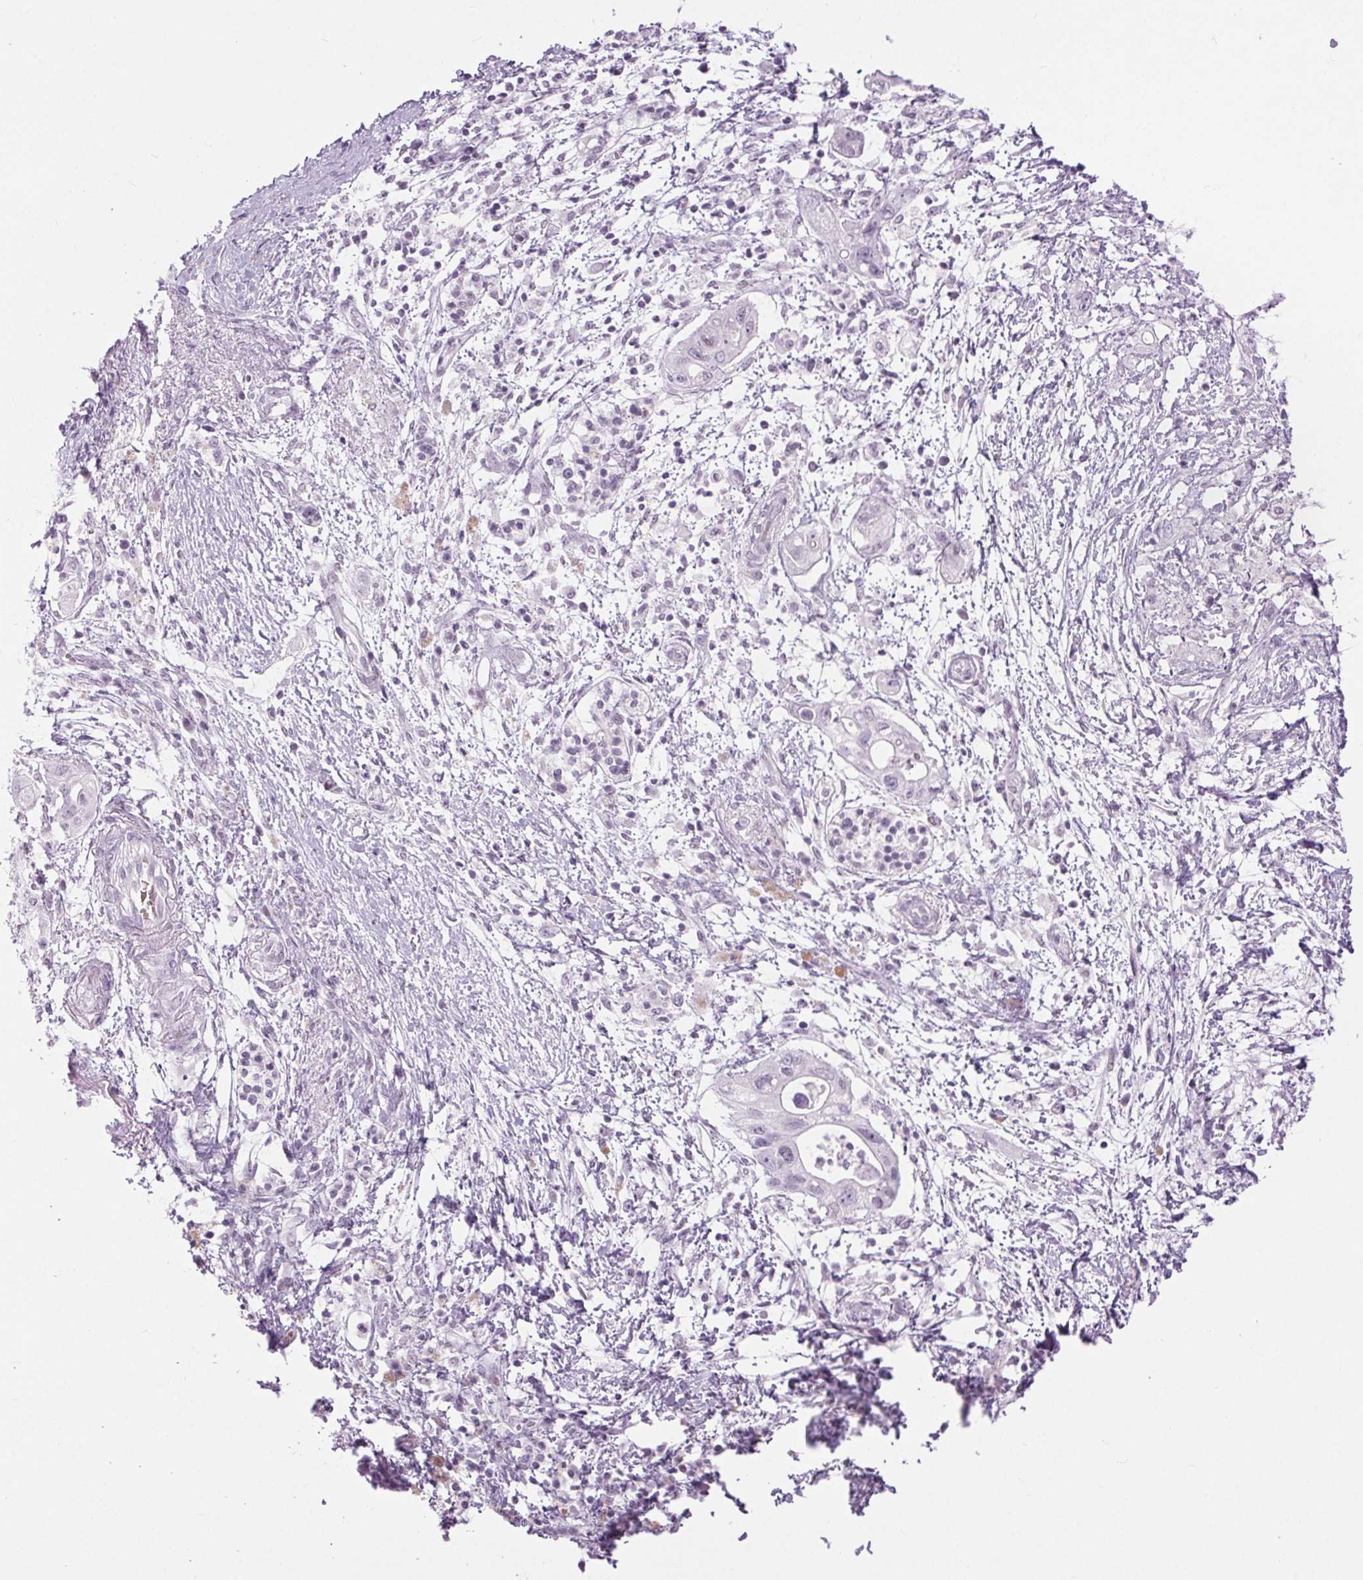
{"staining": {"intensity": "negative", "quantity": "none", "location": "none"}, "tissue": "pancreatic cancer", "cell_type": "Tumor cells", "image_type": "cancer", "snomed": [{"axis": "morphology", "description": "Adenocarcinoma, NOS"}, {"axis": "topography", "description": "Pancreas"}], "caption": "DAB immunohistochemical staining of human pancreatic adenocarcinoma reveals no significant positivity in tumor cells. Nuclei are stained in blue.", "gene": "BEND2", "patient": {"sex": "female", "age": 72}}